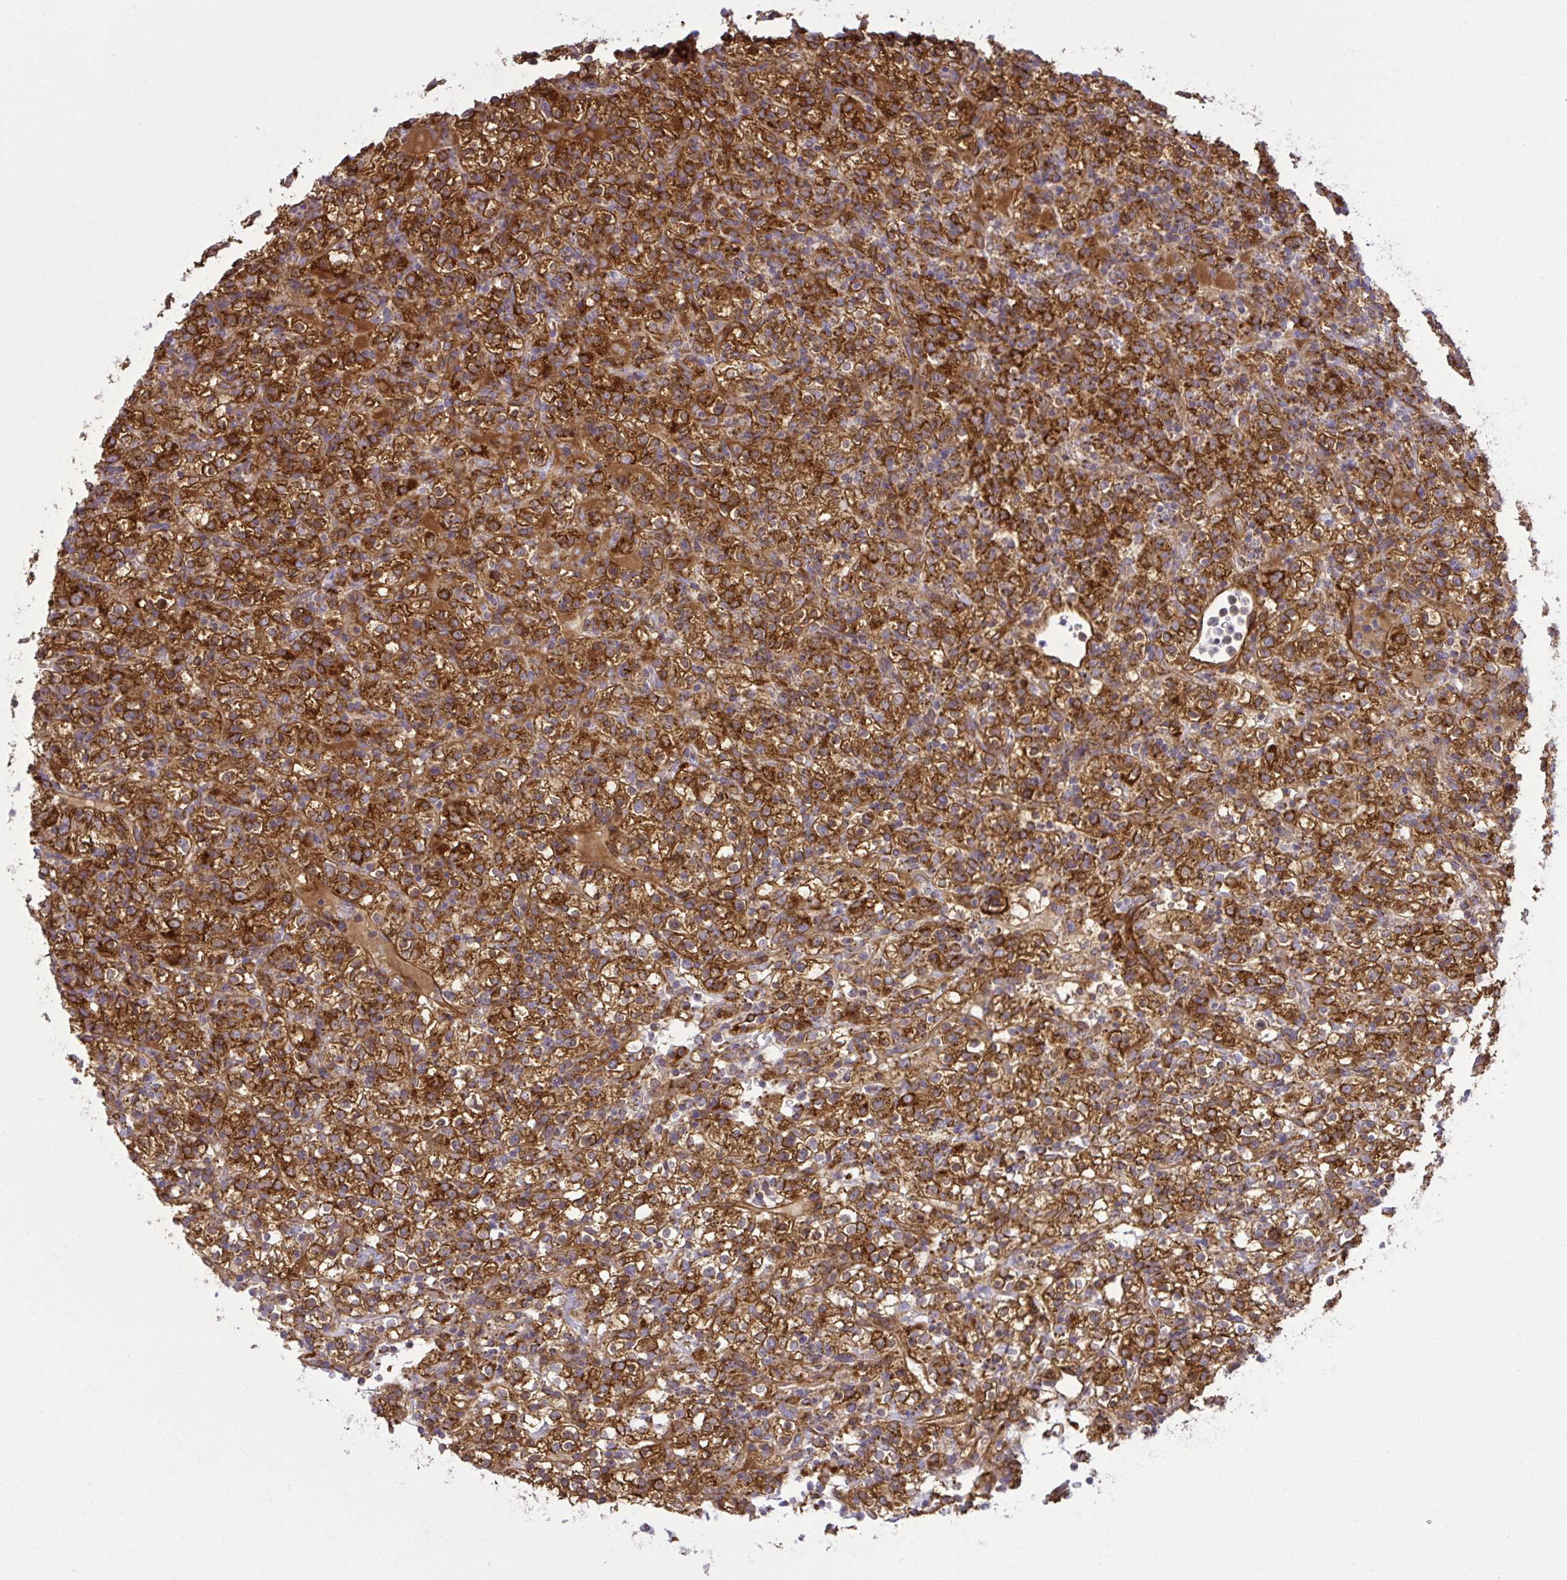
{"staining": {"intensity": "strong", "quantity": ">75%", "location": "cytoplasmic/membranous"}, "tissue": "renal cancer", "cell_type": "Tumor cells", "image_type": "cancer", "snomed": [{"axis": "morphology", "description": "Normal tissue, NOS"}, {"axis": "morphology", "description": "Adenocarcinoma, NOS"}, {"axis": "topography", "description": "Kidney"}], "caption": "A brown stain highlights strong cytoplasmic/membranous positivity of a protein in human renal cancer tumor cells. The staining was performed using DAB, with brown indicating positive protein expression. Nuclei are stained blue with hematoxylin.", "gene": "LIMS1", "patient": {"sex": "female", "age": 72}}